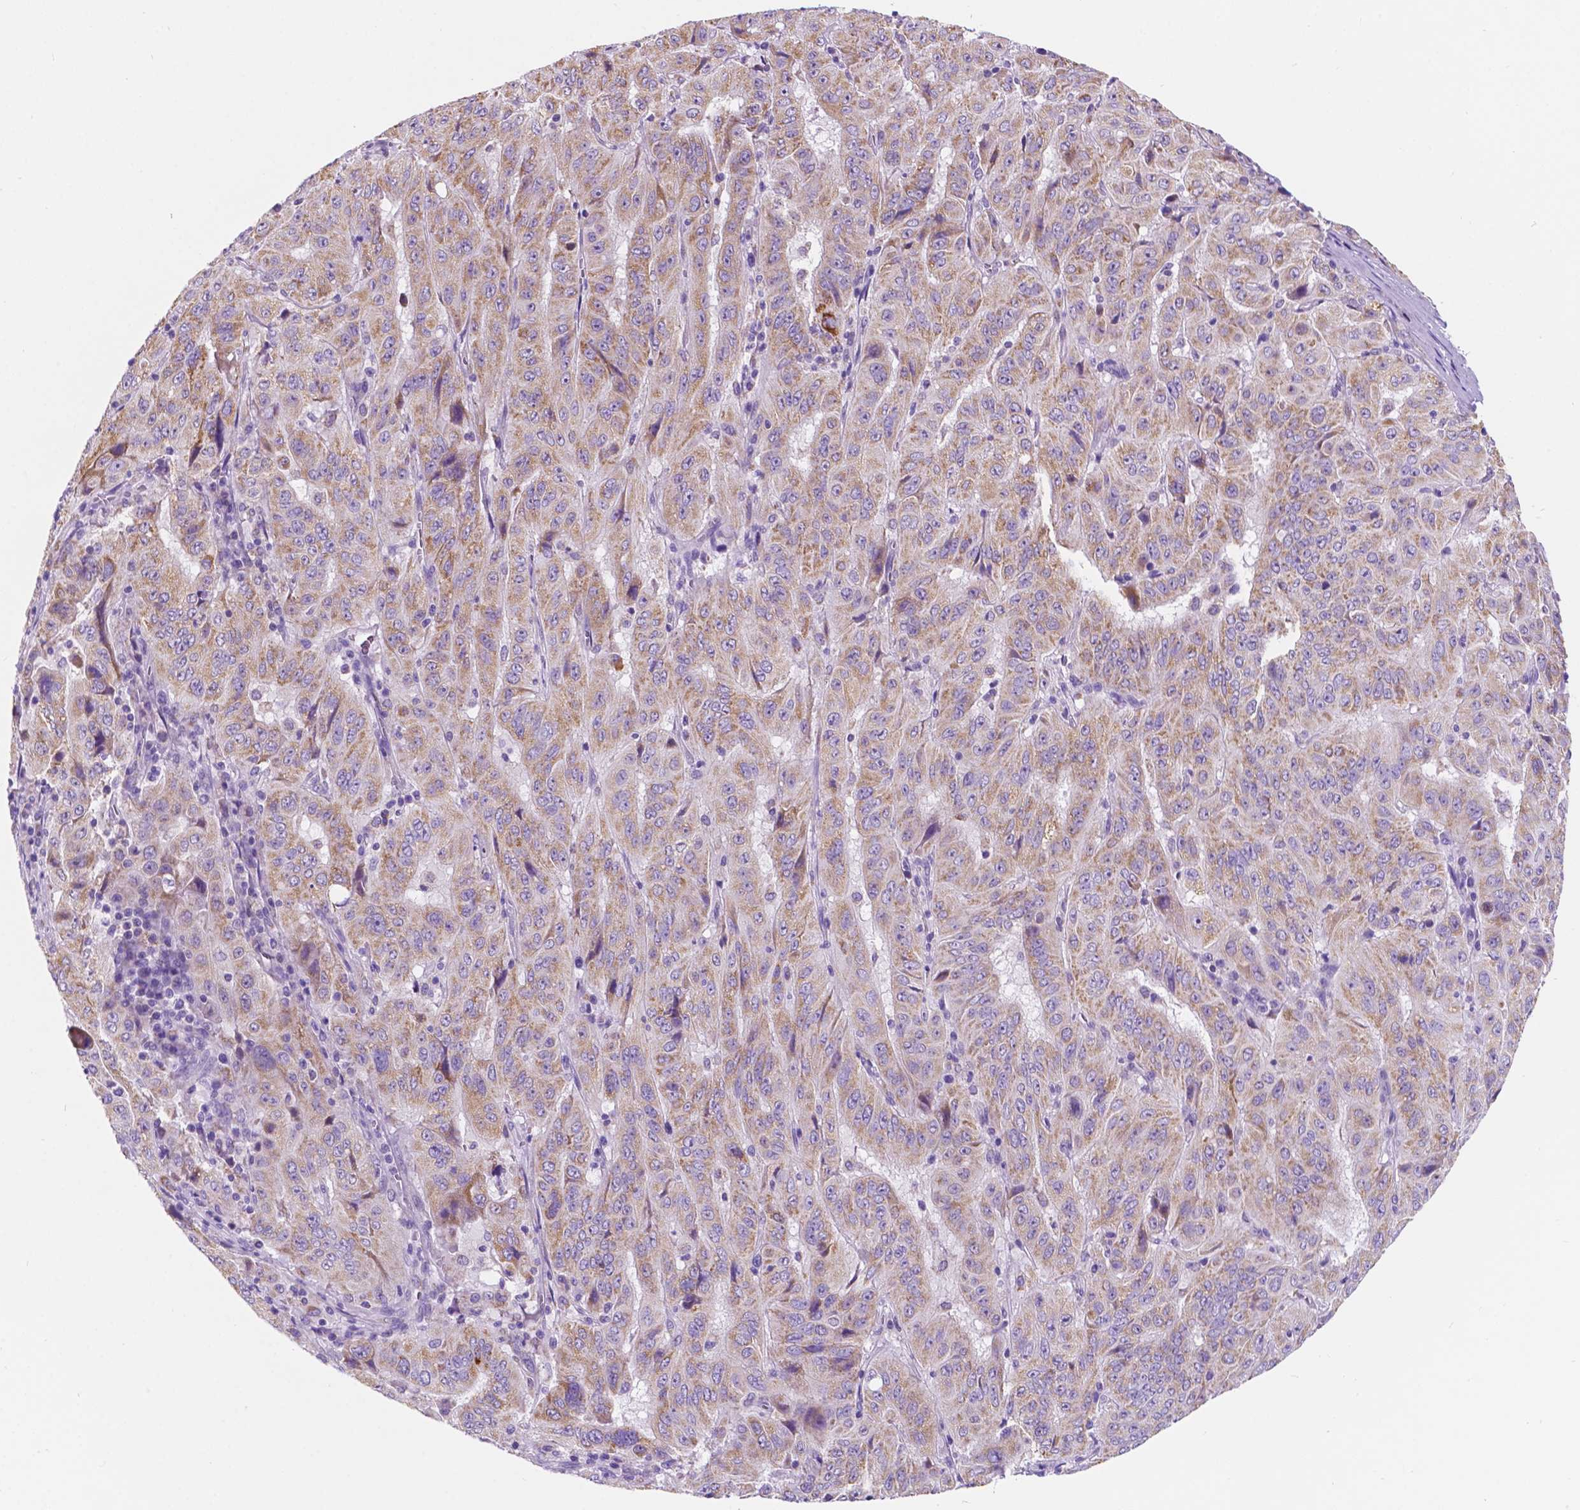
{"staining": {"intensity": "moderate", "quantity": "25%-75%", "location": "cytoplasmic/membranous"}, "tissue": "pancreatic cancer", "cell_type": "Tumor cells", "image_type": "cancer", "snomed": [{"axis": "morphology", "description": "Adenocarcinoma, NOS"}, {"axis": "topography", "description": "Pancreas"}], "caption": "IHC histopathology image of human adenocarcinoma (pancreatic) stained for a protein (brown), which exhibits medium levels of moderate cytoplasmic/membranous staining in approximately 25%-75% of tumor cells.", "gene": "TRPV5", "patient": {"sex": "male", "age": 63}}